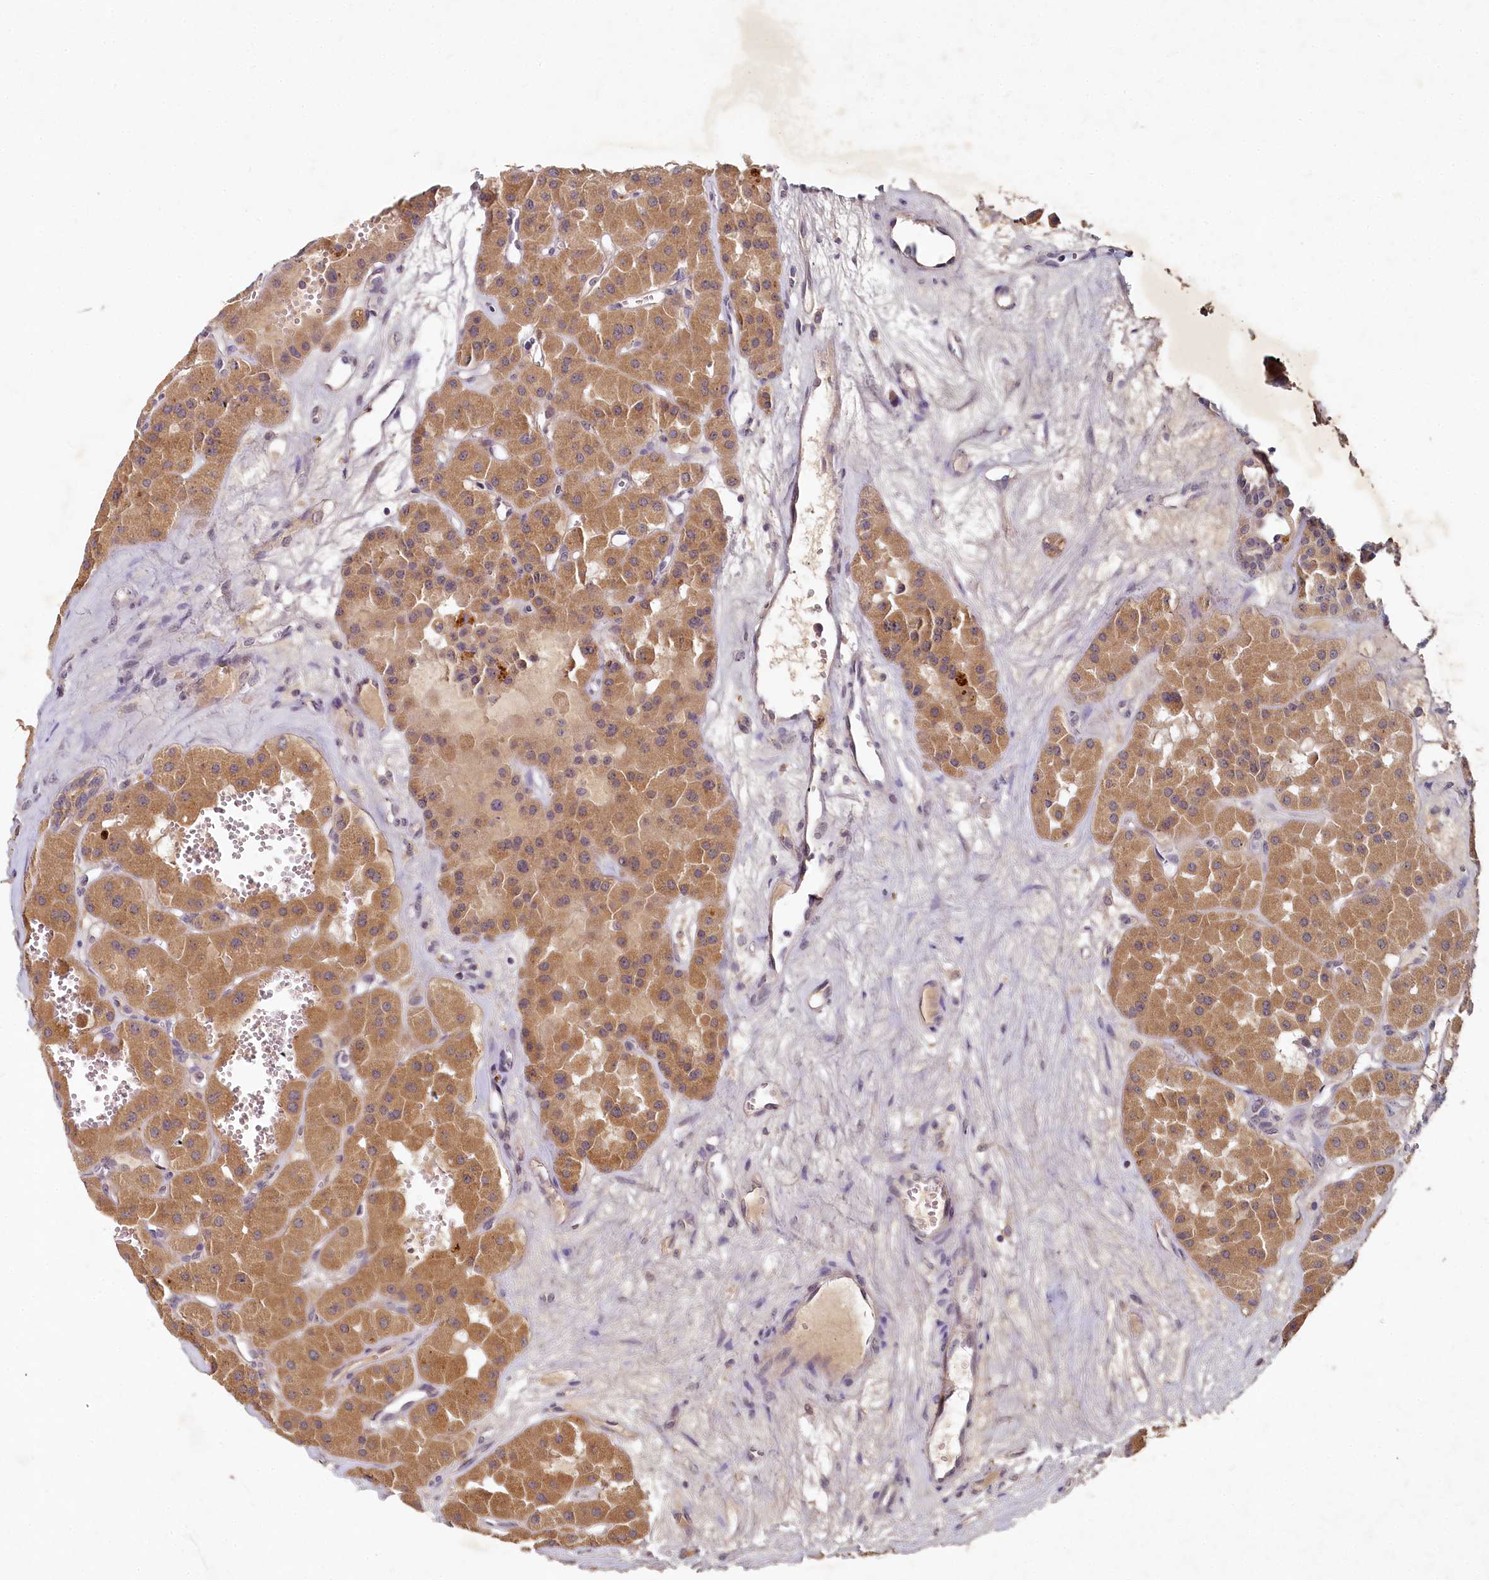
{"staining": {"intensity": "moderate", "quantity": ">75%", "location": "cytoplasmic/membranous"}, "tissue": "renal cancer", "cell_type": "Tumor cells", "image_type": "cancer", "snomed": [{"axis": "morphology", "description": "Carcinoma, NOS"}, {"axis": "topography", "description": "Kidney"}], "caption": "A brown stain highlights moderate cytoplasmic/membranous staining of a protein in human renal carcinoma tumor cells.", "gene": "HERC3", "patient": {"sex": "female", "age": 75}}